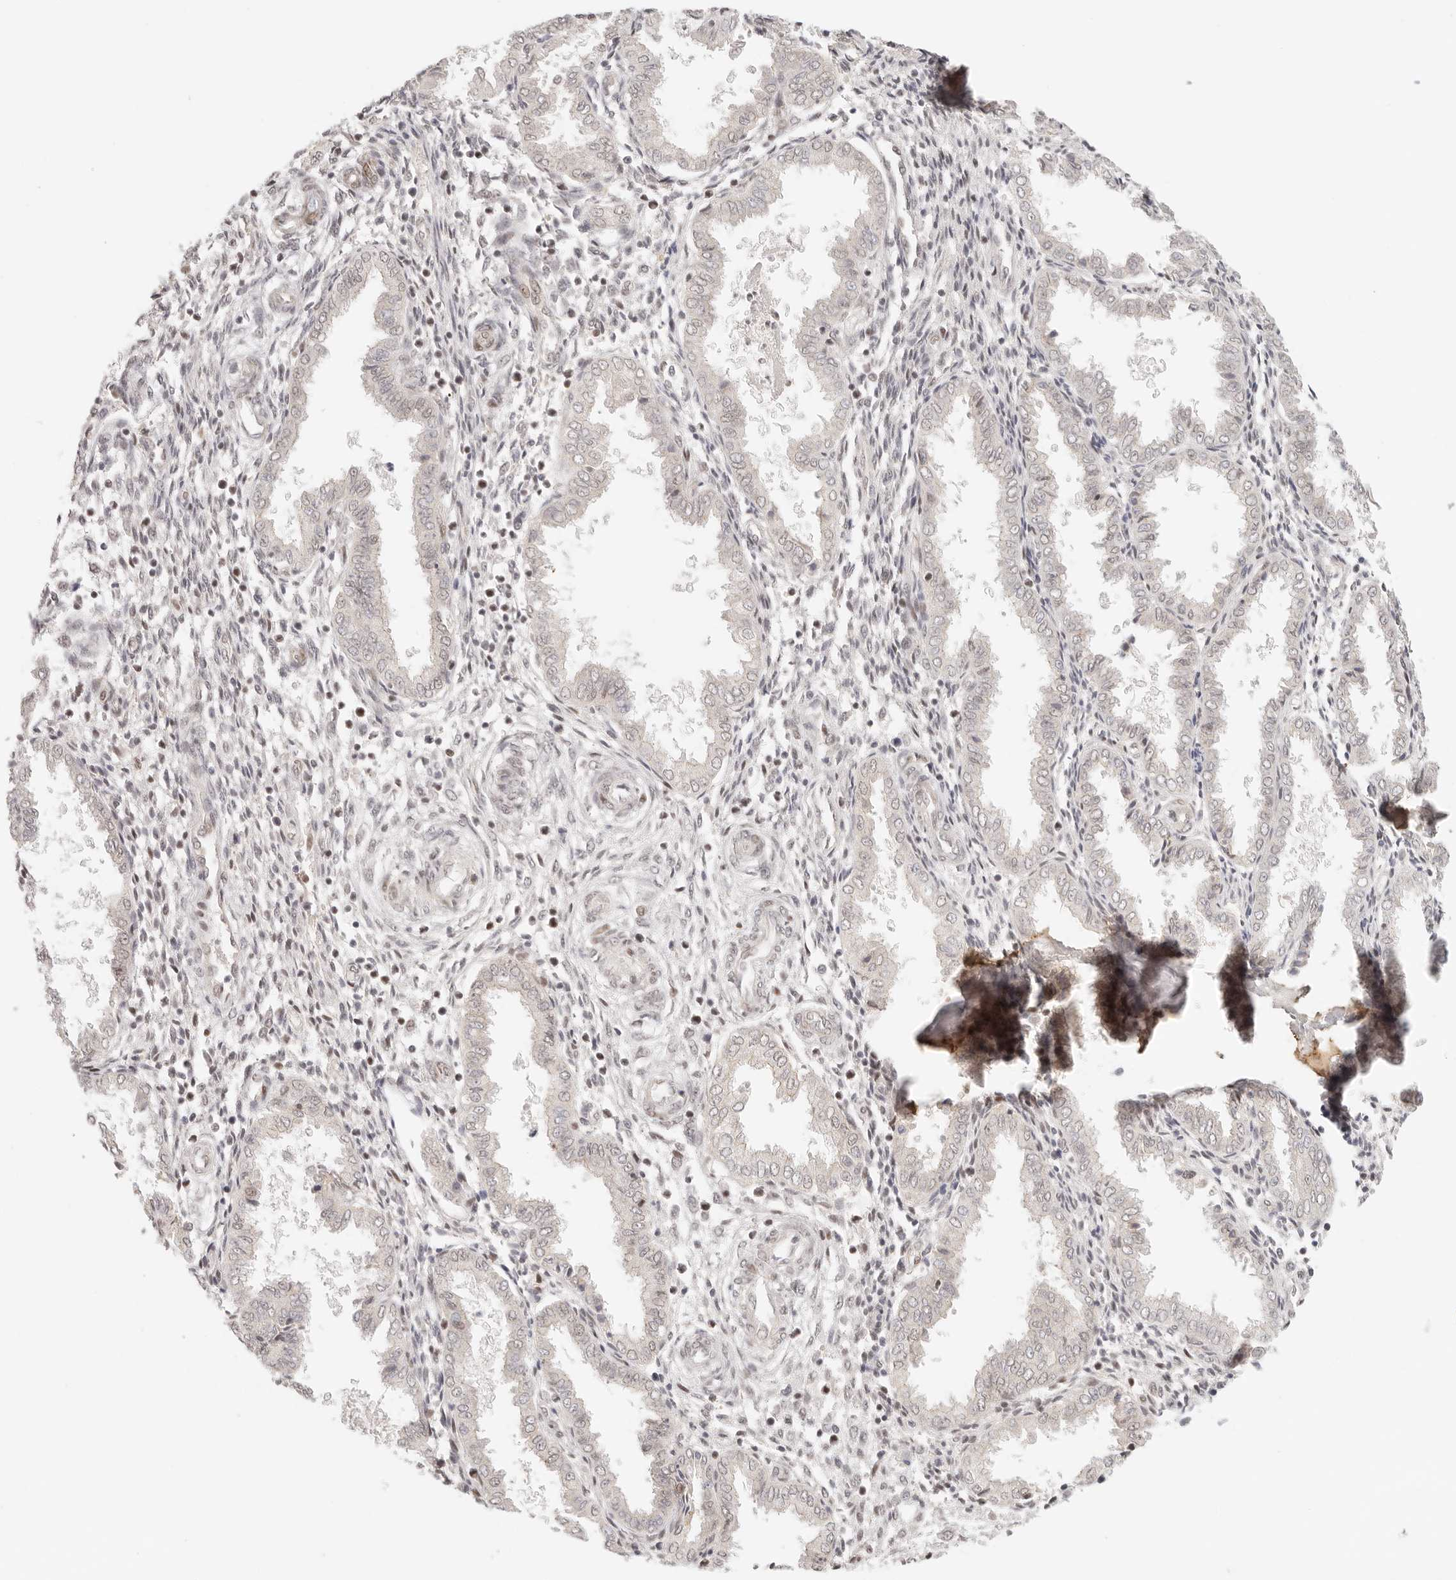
{"staining": {"intensity": "moderate", "quantity": "25%-75%", "location": "nuclear"}, "tissue": "endometrium", "cell_type": "Cells in endometrial stroma", "image_type": "normal", "snomed": [{"axis": "morphology", "description": "Normal tissue, NOS"}, {"axis": "topography", "description": "Endometrium"}], "caption": "Endometrium stained with IHC exhibits moderate nuclear positivity in about 25%-75% of cells in endometrial stroma.", "gene": "HOXC5", "patient": {"sex": "female", "age": 33}}